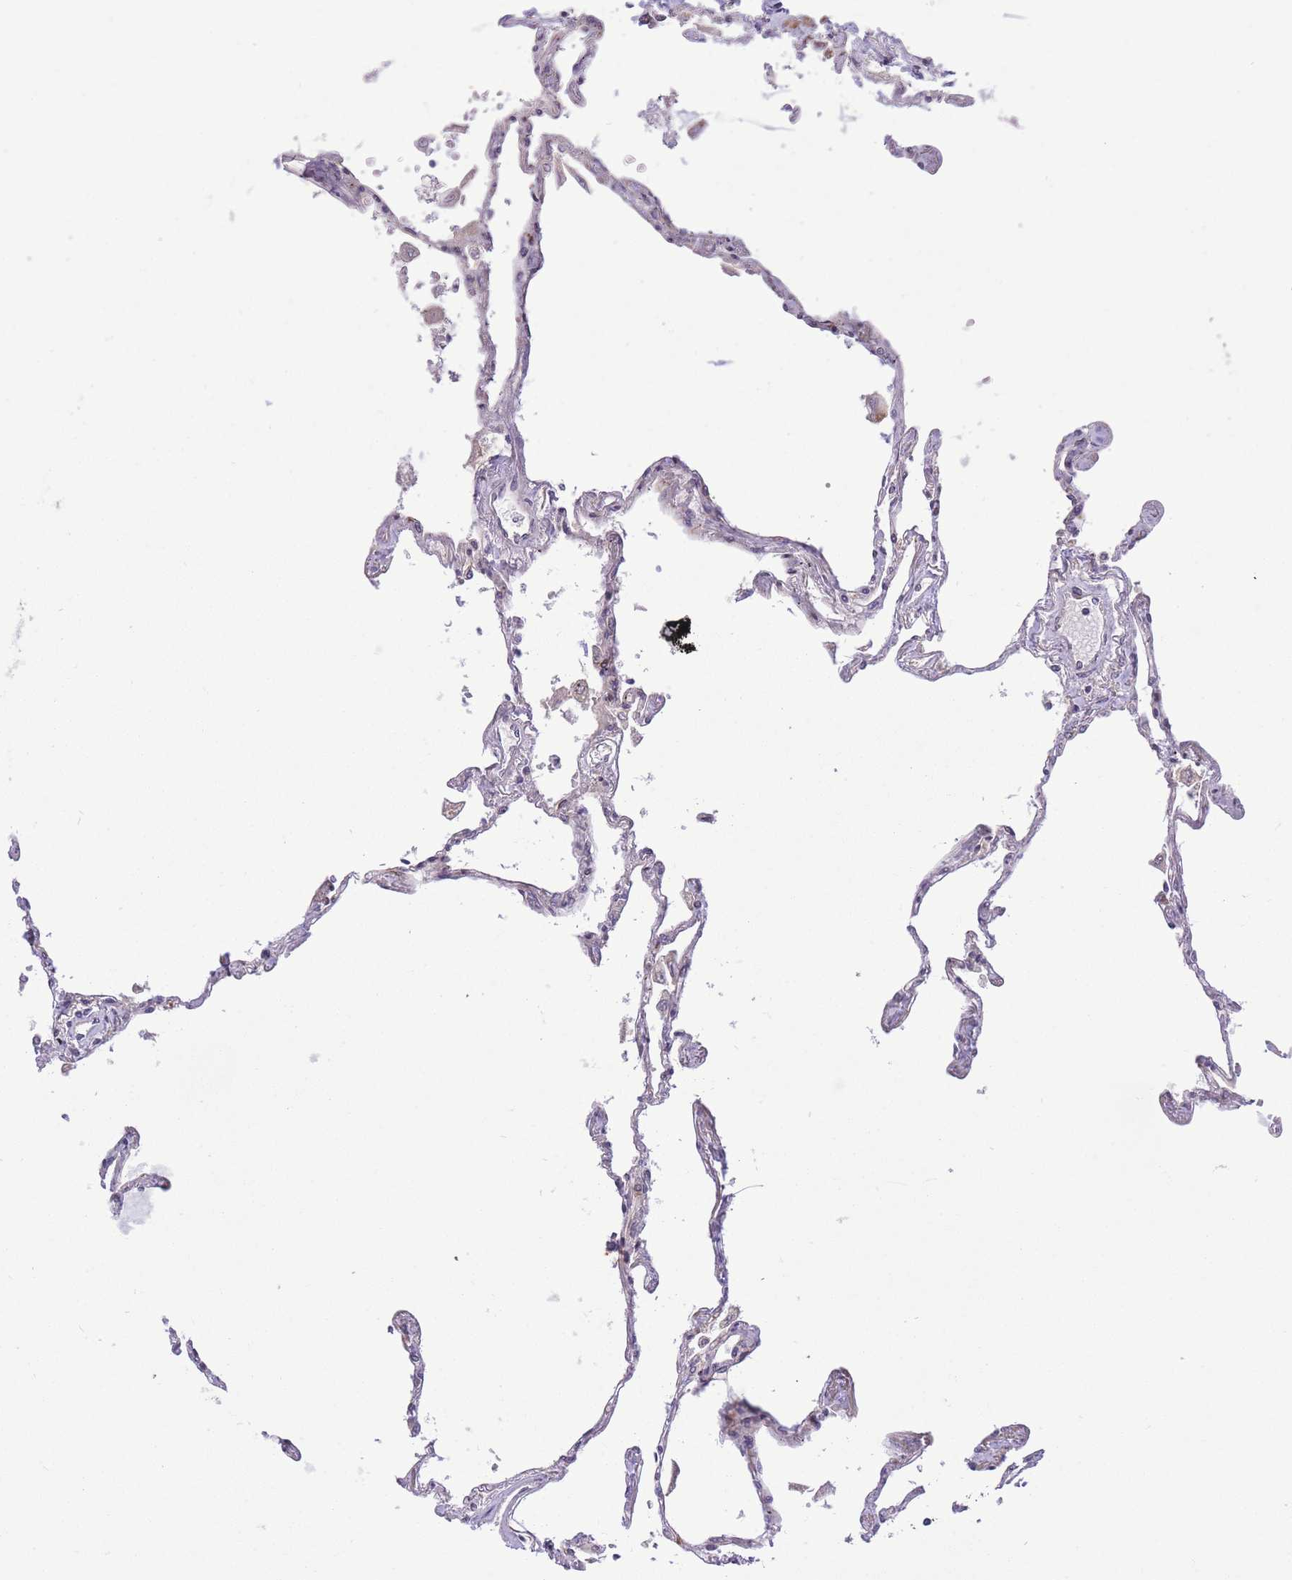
{"staining": {"intensity": "weak", "quantity": "25%-75%", "location": "cytoplasmic/membranous"}, "tissue": "lung", "cell_type": "Alveolar cells", "image_type": "normal", "snomed": [{"axis": "morphology", "description": "Normal tissue, NOS"}, {"axis": "topography", "description": "Lung"}], "caption": "Immunohistochemistry (IHC) staining of unremarkable lung, which reveals low levels of weak cytoplasmic/membranous positivity in about 25%-75% of alveolar cells indicating weak cytoplasmic/membranous protein expression. The staining was performed using DAB (brown) for protein detection and nuclei were counterstained in hematoxylin (blue).", "gene": "ZBED5", "patient": {"sex": "female", "age": 67}}